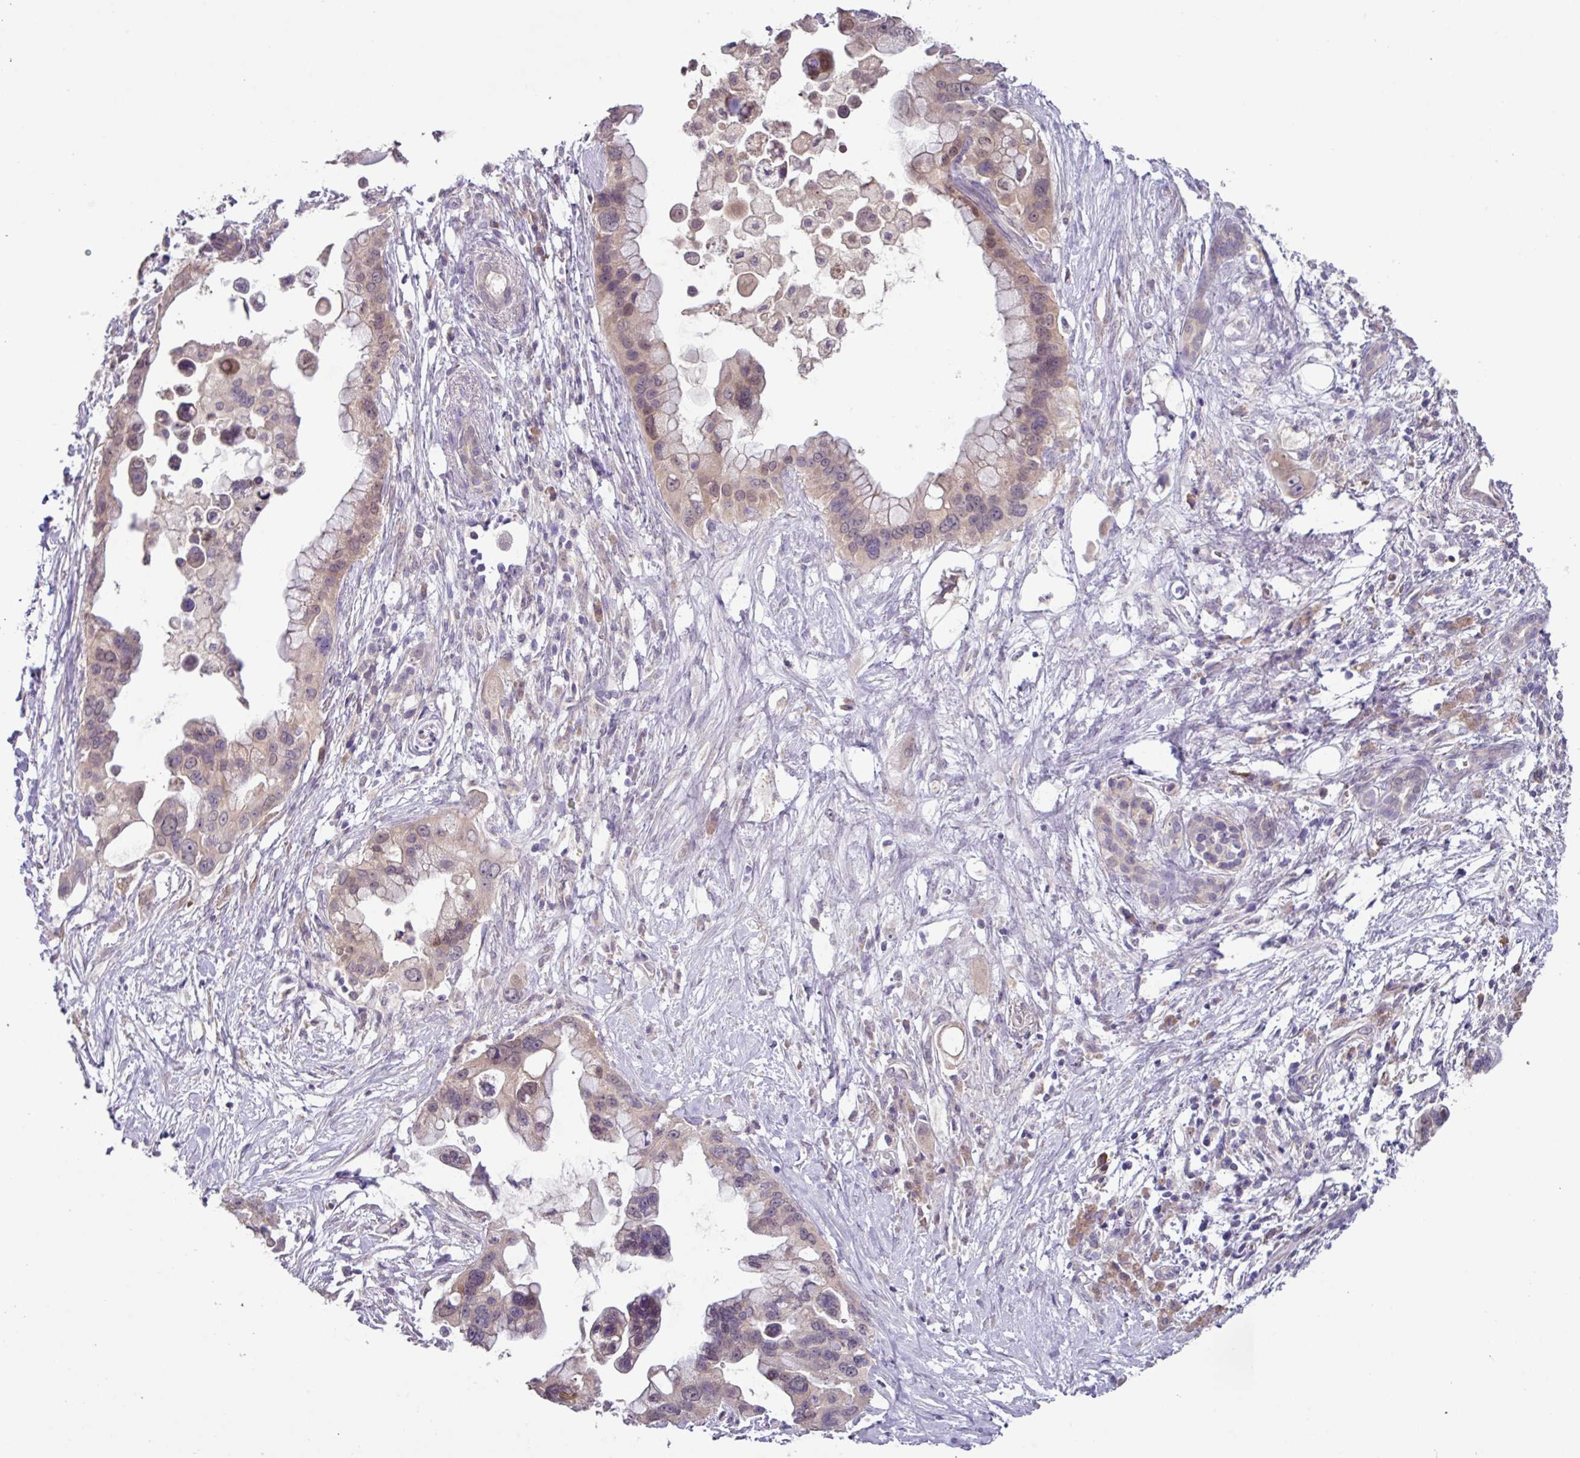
{"staining": {"intensity": "weak", "quantity": "25%-75%", "location": "cytoplasmic/membranous,nuclear"}, "tissue": "pancreatic cancer", "cell_type": "Tumor cells", "image_type": "cancer", "snomed": [{"axis": "morphology", "description": "Adenocarcinoma, NOS"}, {"axis": "topography", "description": "Pancreas"}], "caption": "An image showing weak cytoplasmic/membranous and nuclear staining in about 25%-75% of tumor cells in pancreatic cancer, as visualized by brown immunohistochemical staining.", "gene": "SLC5A10", "patient": {"sex": "female", "age": 83}}